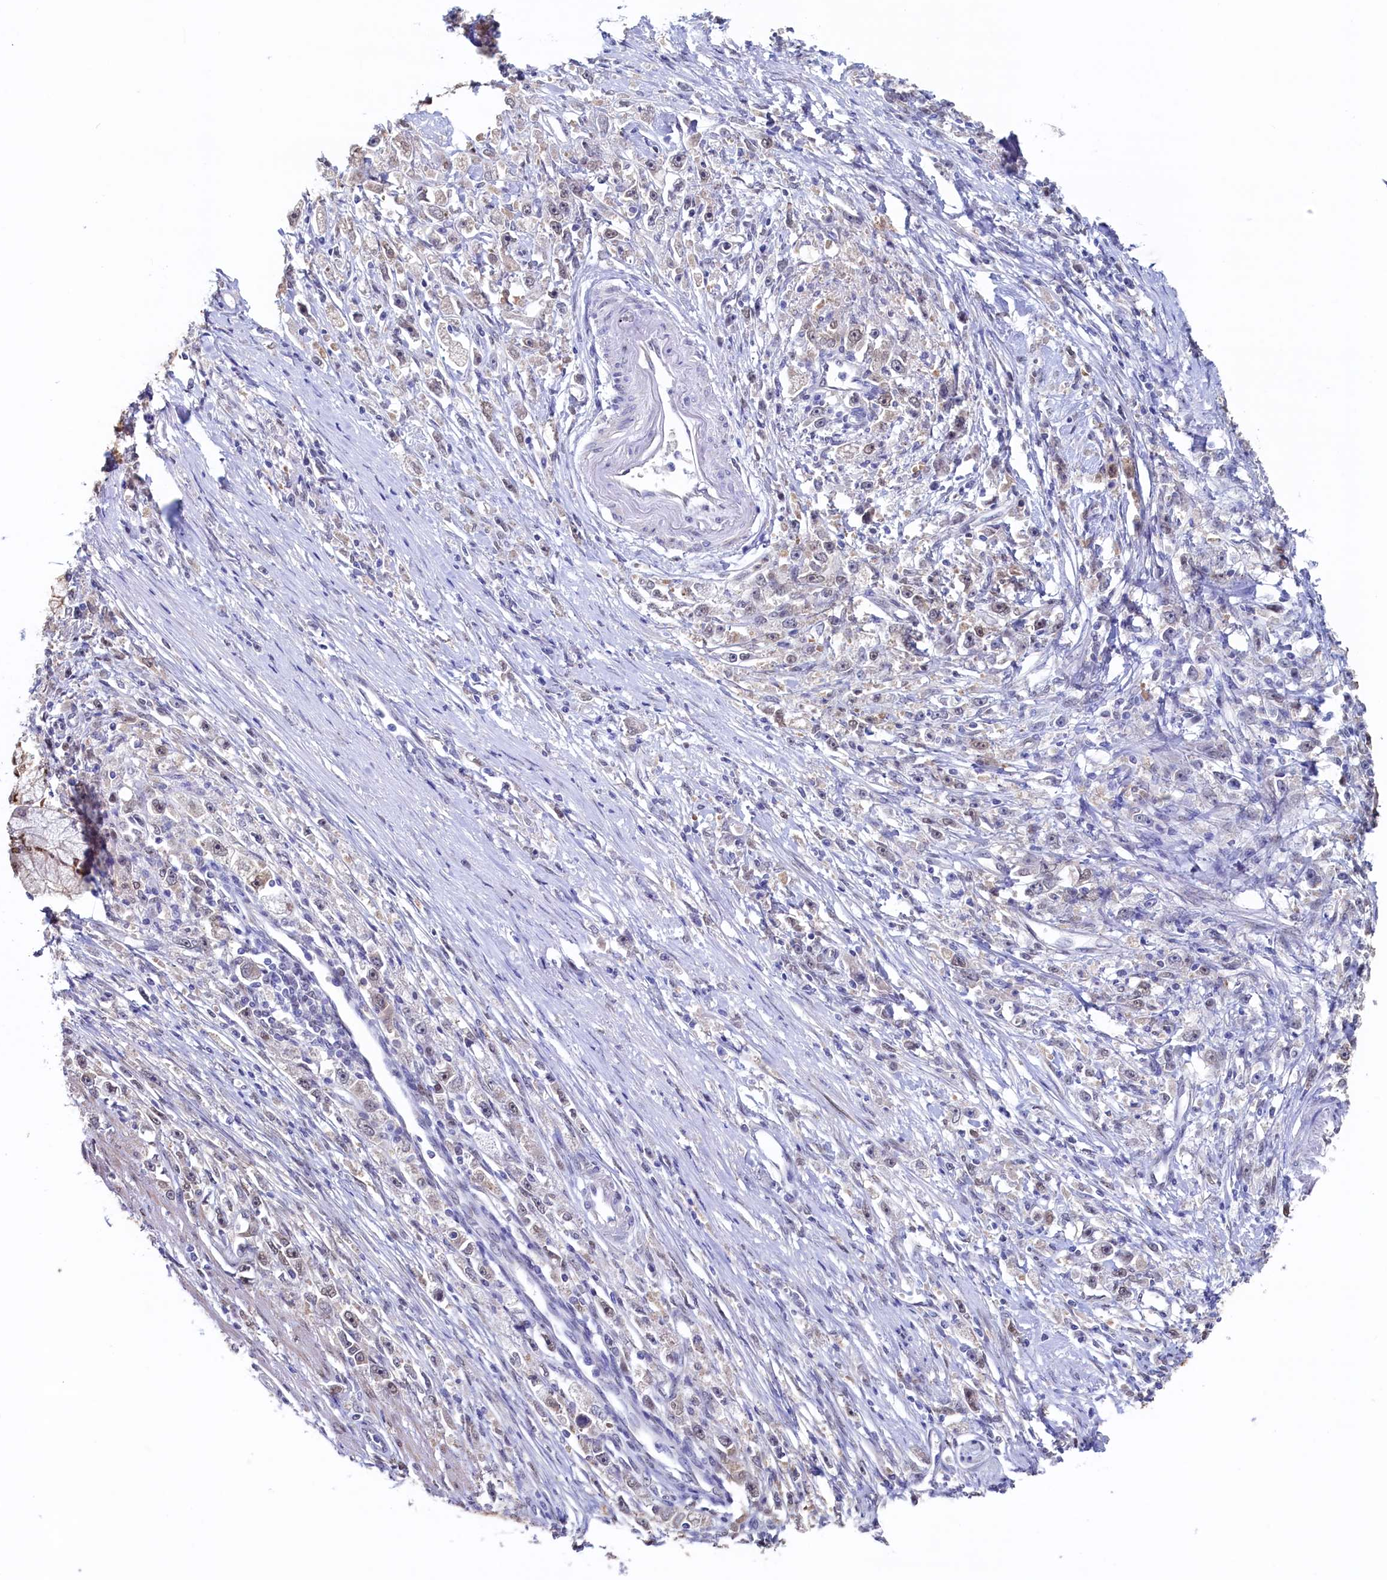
{"staining": {"intensity": "negative", "quantity": "none", "location": "none"}, "tissue": "stomach cancer", "cell_type": "Tumor cells", "image_type": "cancer", "snomed": [{"axis": "morphology", "description": "Adenocarcinoma, NOS"}, {"axis": "topography", "description": "Stomach"}], "caption": "Photomicrograph shows no significant protein expression in tumor cells of stomach cancer (adenocarcinoma).", "gene": "AHCY", "patient": {"sex": "female", "age": 59}}